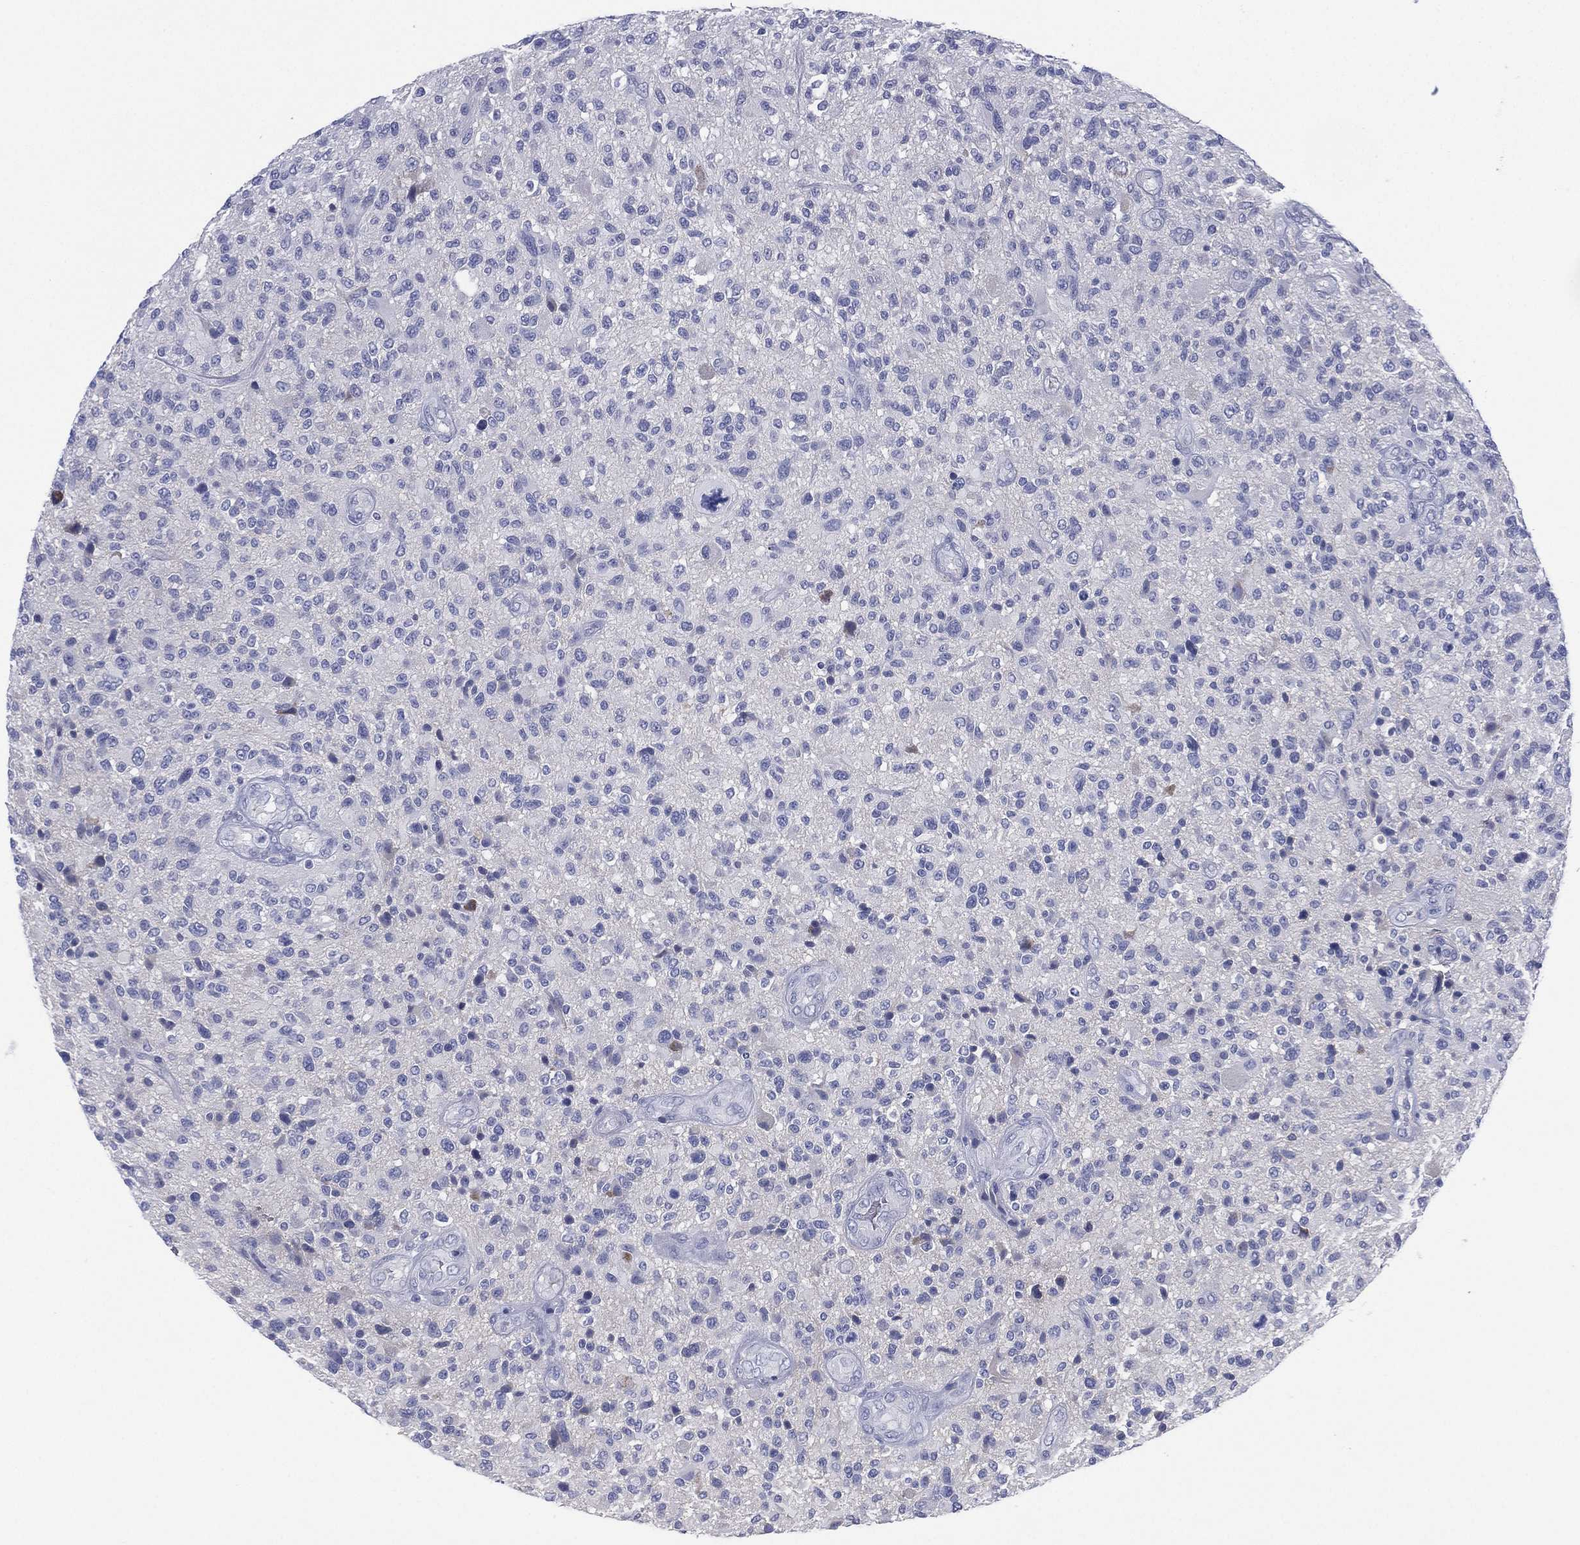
{"staining": {"intensity": "negative", "quantity": "none", "location": "none"}, "tissue": "glioma", "cell_type": "Tumor cells", "image_type": "cancer", "snomed": [{"axis": "morphology", "description": "Glioma, malignant, High grade"}, {"axis": "topography", "description": "Brain"}], "caption": "Human glioma stained for a protein using immunohistochemistry shows no positivity in tumor cells.", "gene": "CYP2D6", "patient": {"sex": "male", "age": 47}}